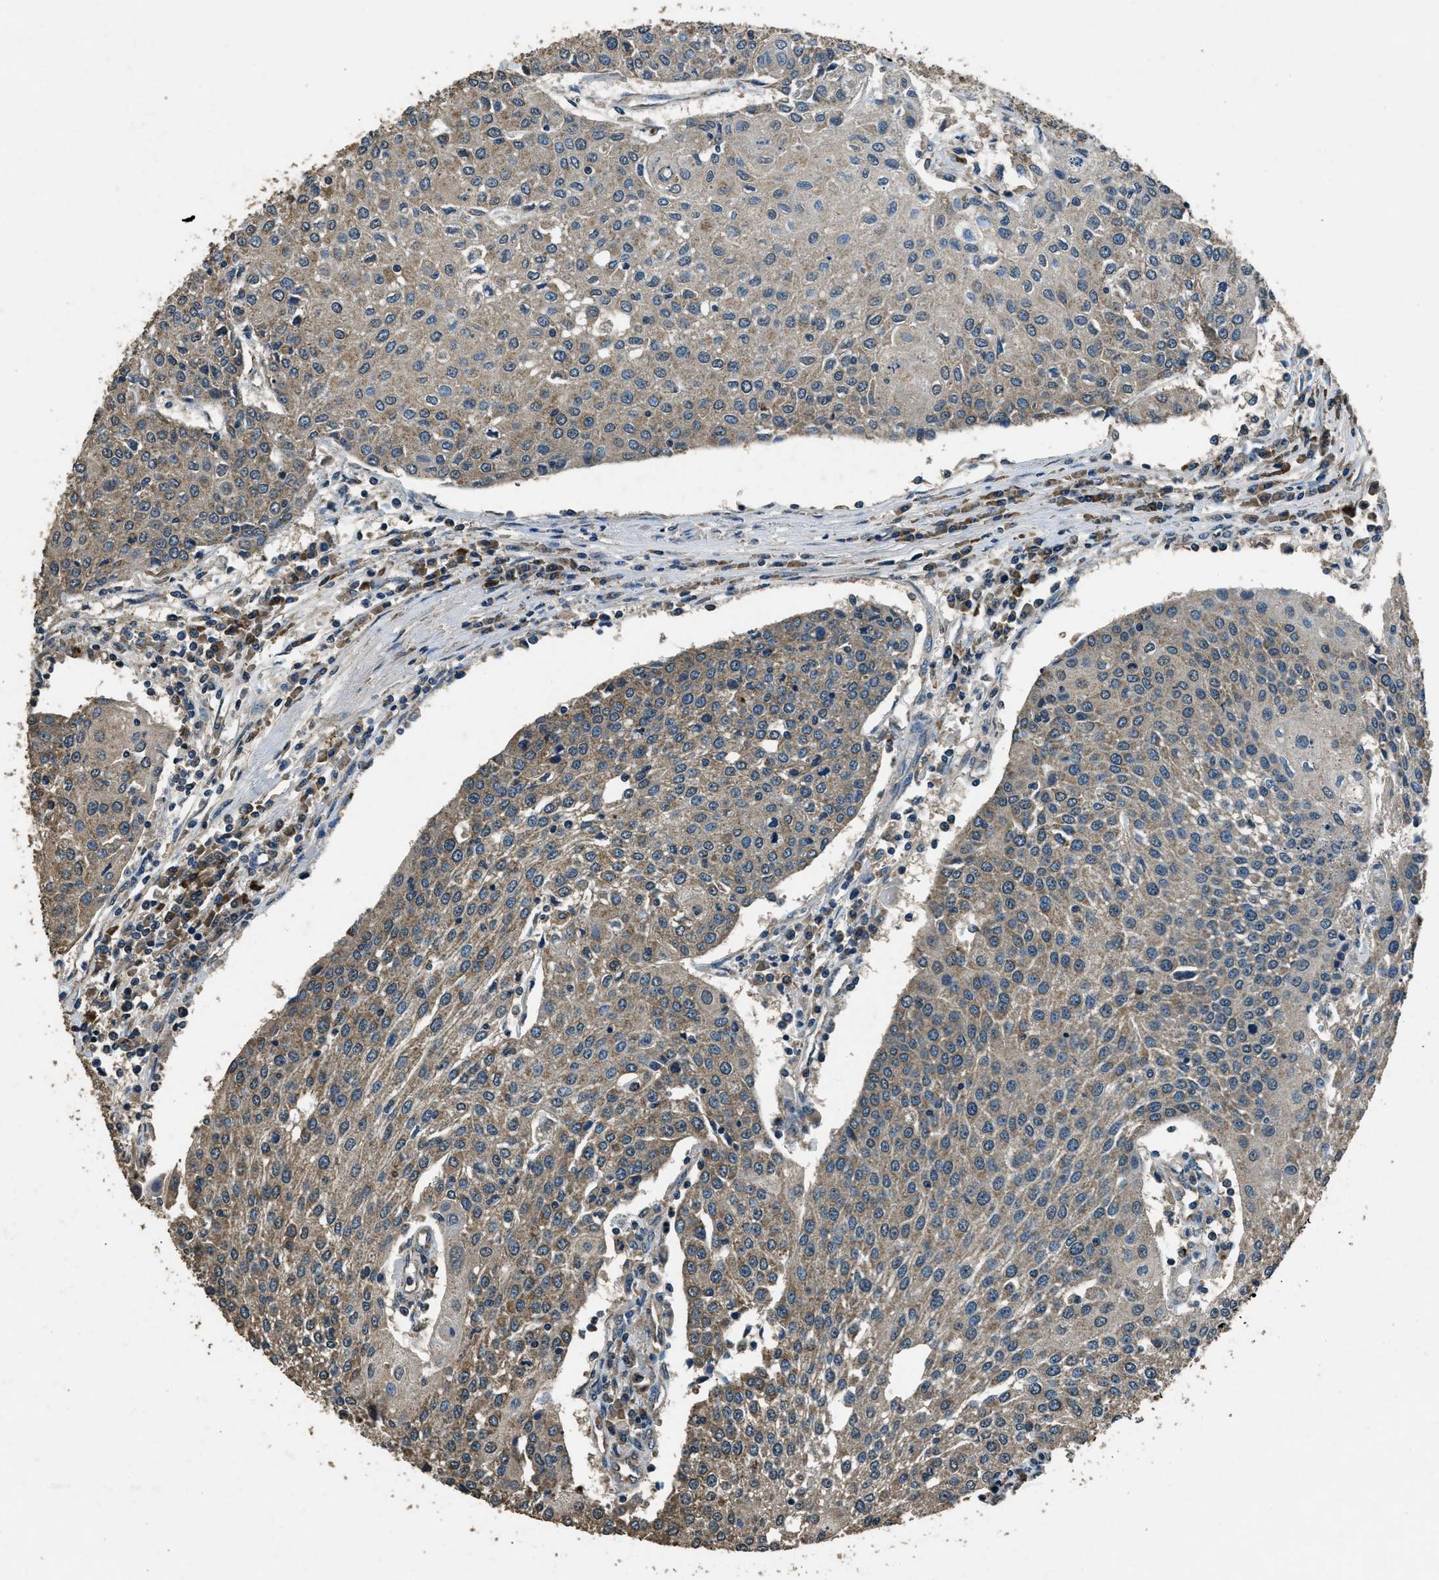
{"staining": {"intensity": "weak", "quantity": ">75%", "location": "cytoplasmic/membranous"}, "tissue": "urothelial cancer", "cell_type": "Tumor cells", "image_type": "cancer", "snomed": [{"axis": "morphology", "description": "Urothelial carcinoma, High grade"}, {"axis": "topography", "description": "Urinary bladder"}], "caption": "Protein analysis of urothelial cancer tissue displays weak cytoplasmic/membranous expression in approximately >75% of tumor cells. Immunohistochemistry stains the protein of interest in brown and the nuclei are stained blue.", "gene": "SALL3", "patient": {"sex": "female", "age": 85}}